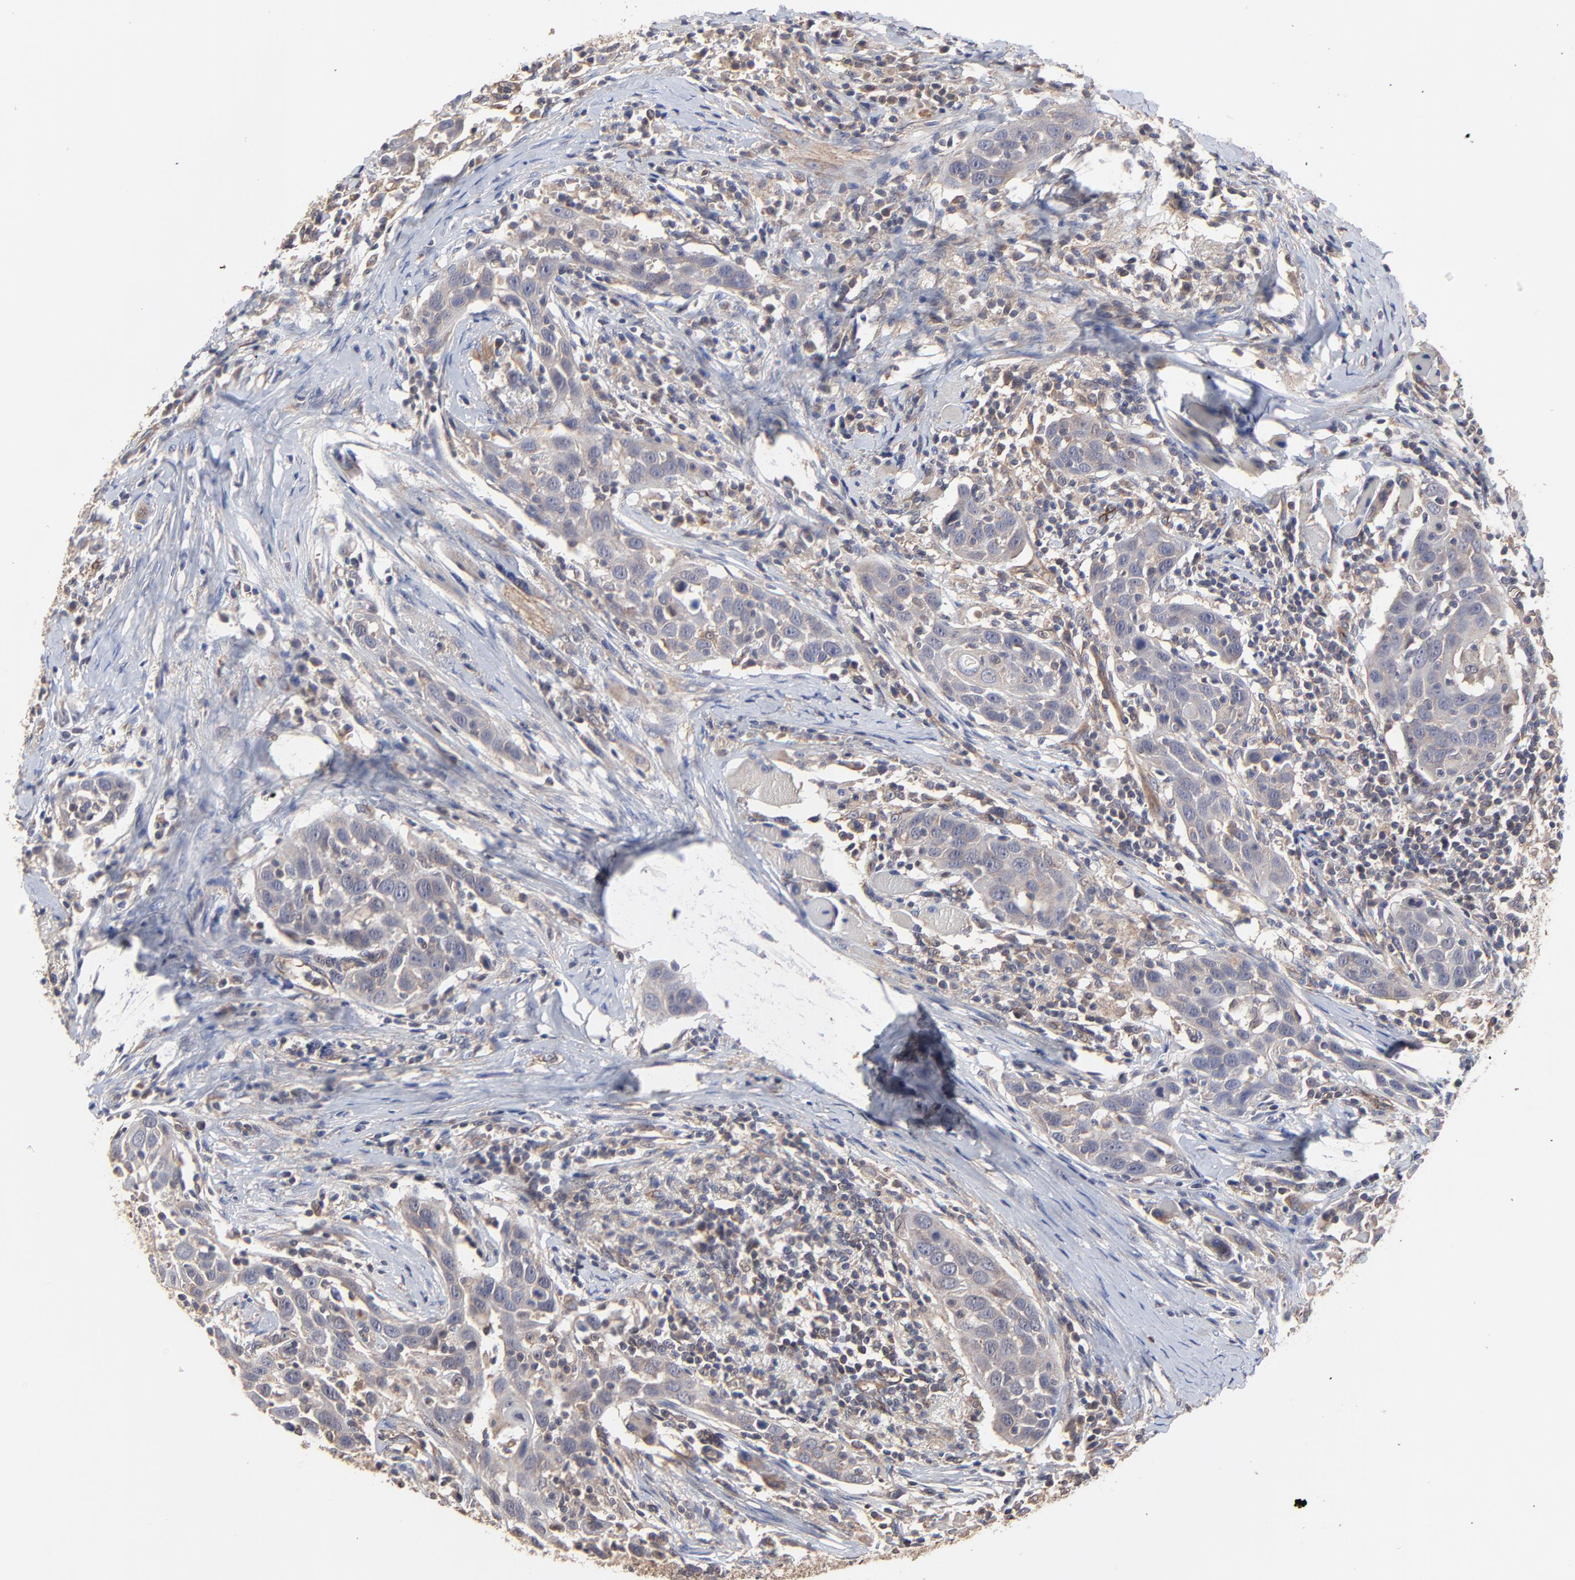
{"staining": {"intensity": "weak", "quantity": ">75%", "location": "cytoplasmic/membranous"}, "tissue": "head and neck cancer", "cell_type": "Tumor cells", "image_type": "cancer", "snomed": [{"axis": "morphology", "description": "Squamous cell carcinoma, NOS"}, {"axis": "topography", "description": "Oral tissue"}, {"axis": "topography", "description": "Head-Neck"}], "caption": "Head and neck cancer was stained to show a protein in brown. There is low levels of weak cytoplasmic/membranous staining in about >75% of tumor cells. (DAB (3,3'-diaminobenzidine) = brown stain, brightfield microscopy at high magnification).", "gene": "ARMT1", "patient": {"sex": "female", "age": 50}}